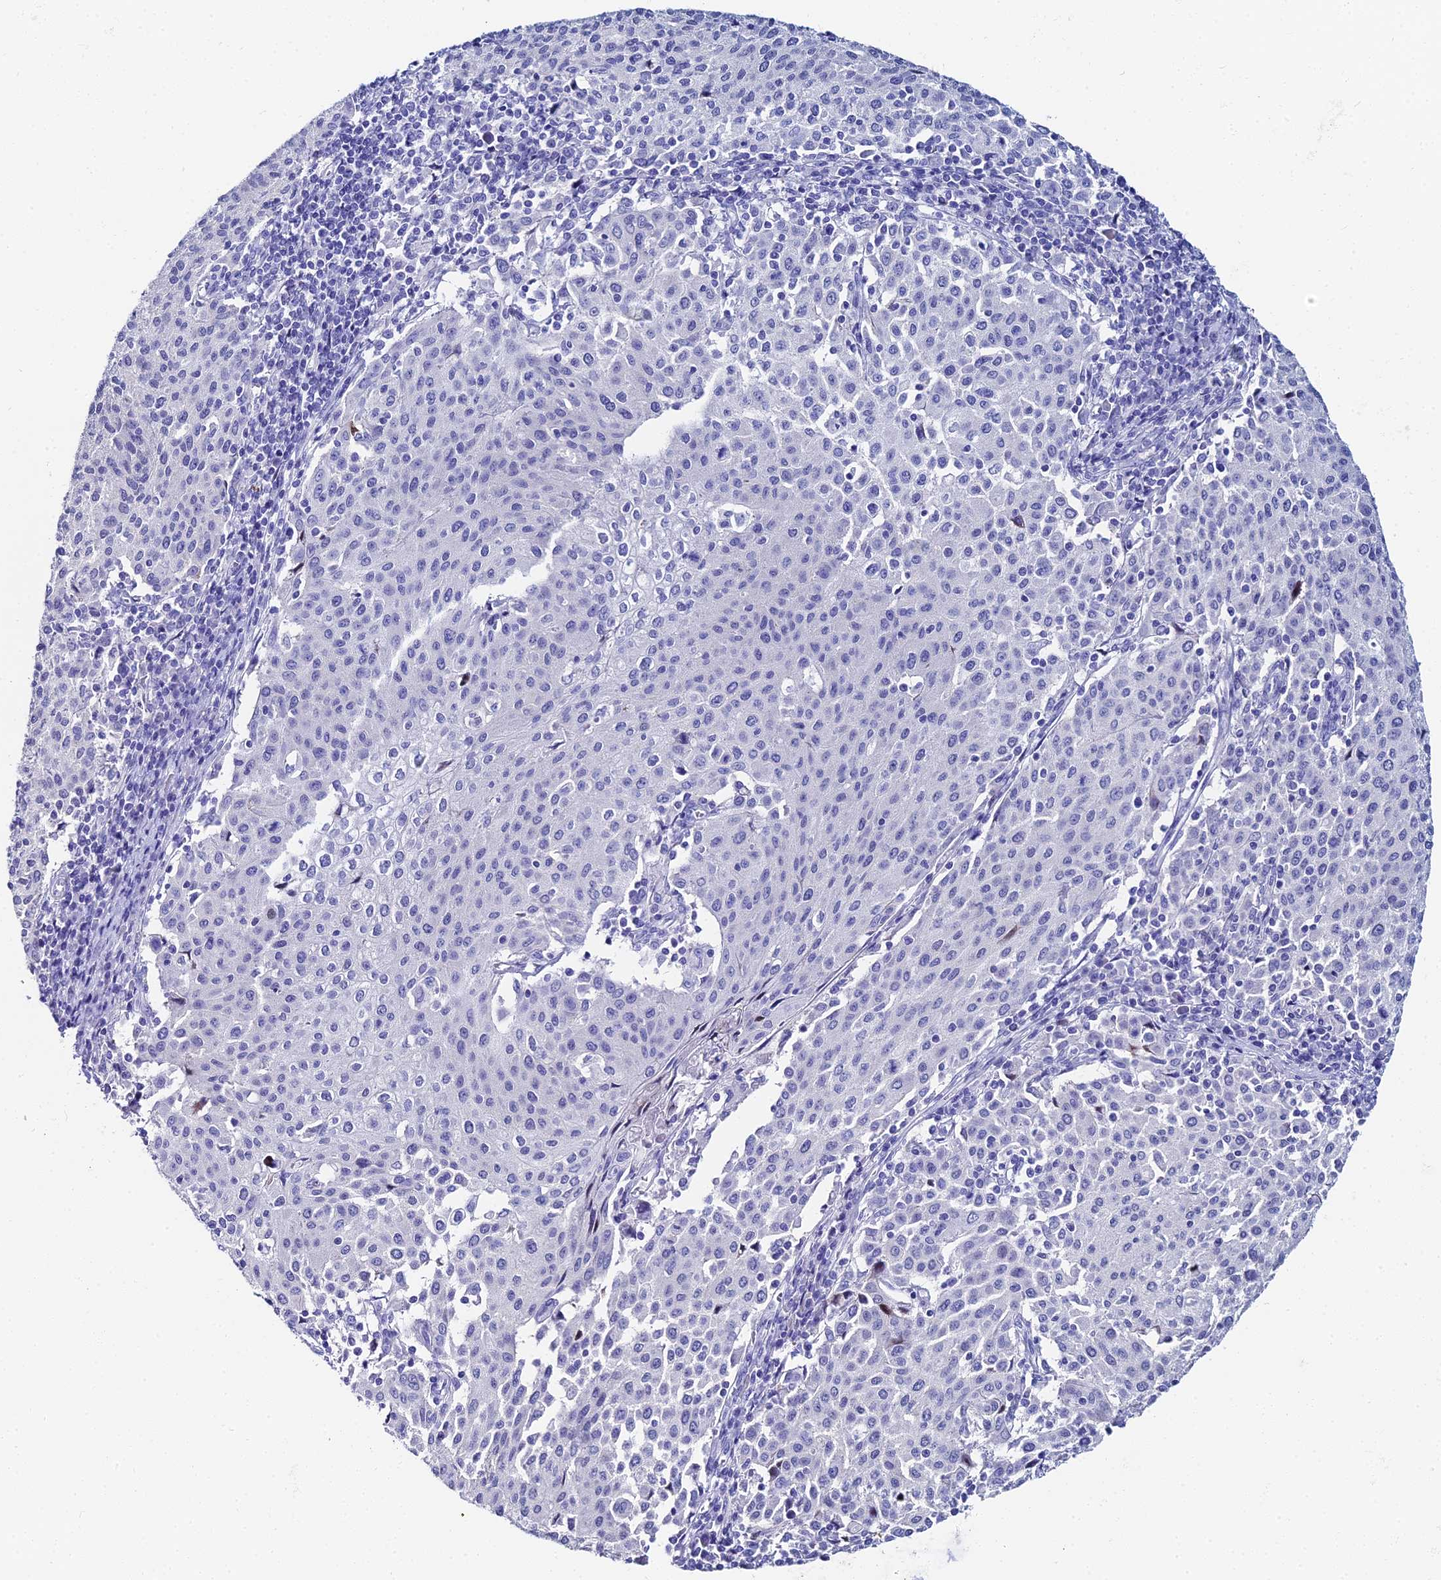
{"staining": {"intensity": "negative", "quantity": "none", "location": "none"}, "tissue": "cervical cancer", "cell_type": "Tumor cells", "image_type": "cancer", "snomed": [{"axis": "morphology", "description": "Squamous cell carcinoma, NOS"}, {"axis": "topography", "description": "Cervix"}], "caption": "The photomicrograph demonstrates no significant staining in tumor cells of squamous cell carcinoma (cervical).", "gene": "HSPA1L", "patient": {"sex": "female", "age": 46}}